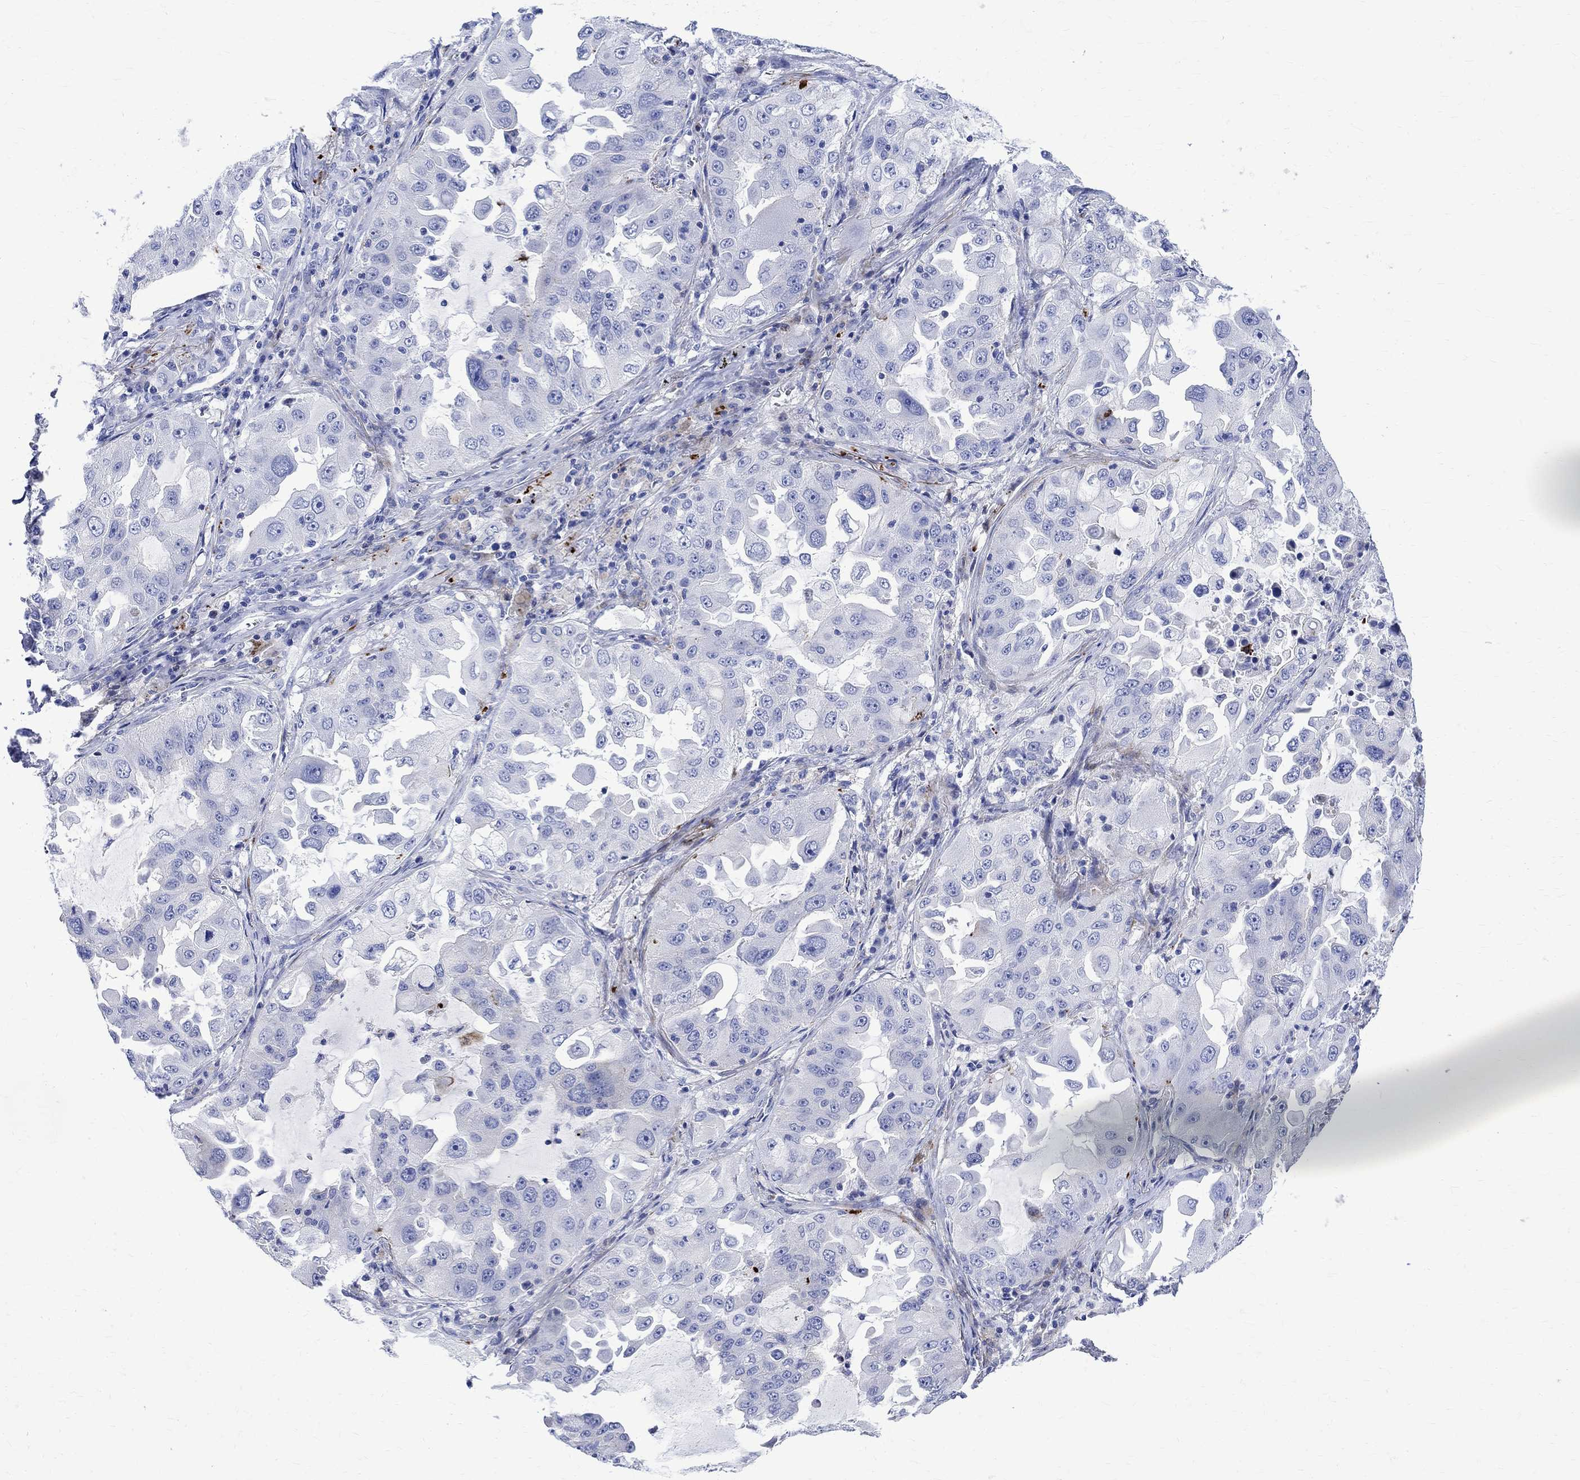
{"staining": {"intensity": "negative", "quantity": "none", "location": "none"}, "tissue": "lung cancer", "cell_type": "Tumor cells", "image_type": "cancer", "snomed": [{"axis": "morphology", "description": "Adenocarcinoma, NOS"}, {"axis": "topography", "description": "Lung"}], "caption": "Immunohistochemistry histopathology image of adenocarcinoma (lung) stained for a protein (brown), which reveals no expression in tumor cells. (Brightfield microscopy of DAB immunohistochemistry (IHC) at high magnification).", "gene": "PARVB", "patient": {"sex": "female", "age": 61}}